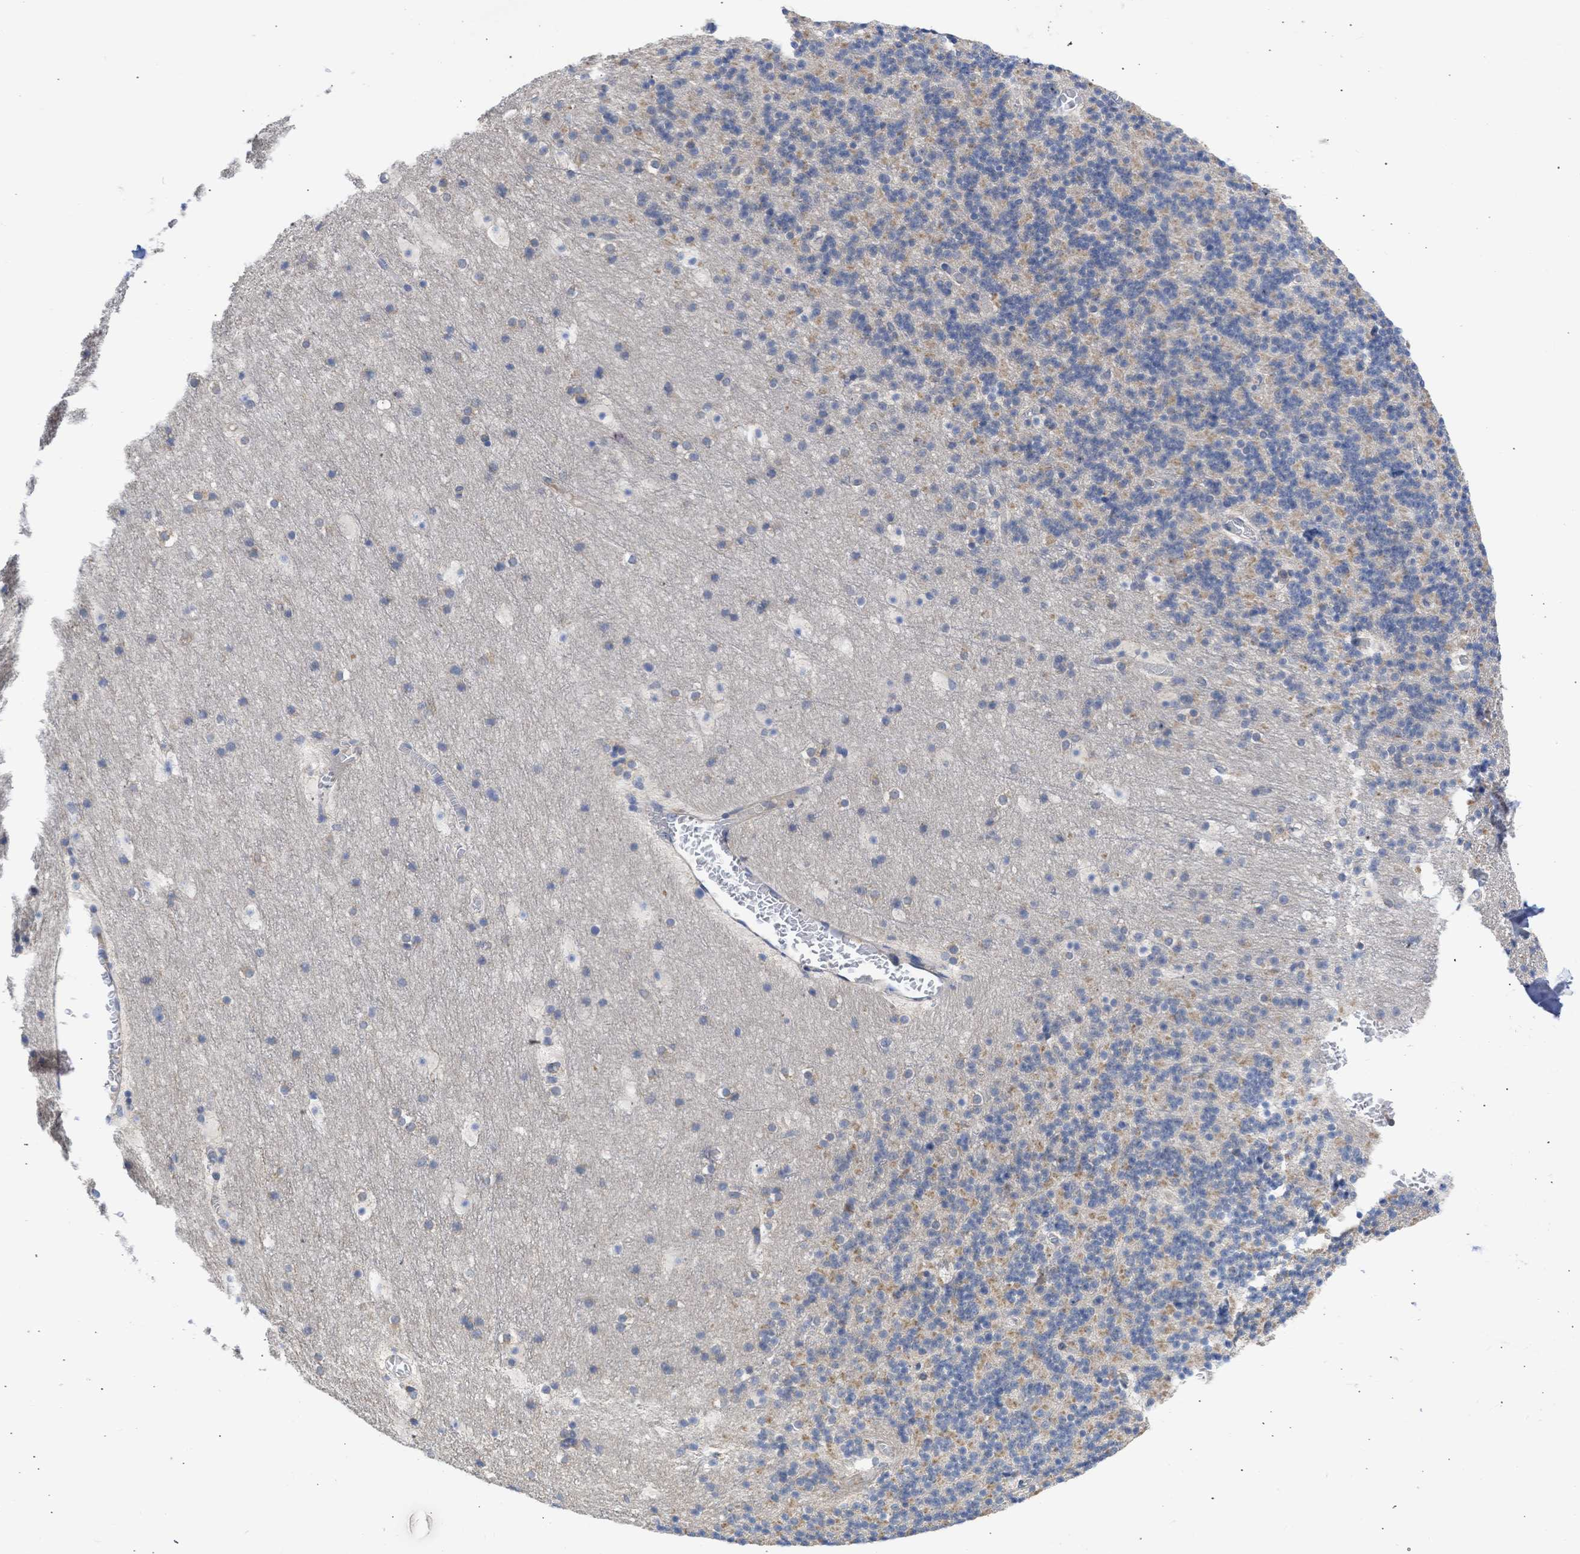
{"staining": {"intensity": "weak", "quantity": "25%-75%", "location": "cytoplasmic/membranous"}, "tissue": "cerebellum", "cell_type": "Cells in granular layer", "image_type": "normal", "snomed": [{"axis": "morphology", "description": "Normal tissue, NOS"}, {"axis": "topography", "description": "Cerebellum"}], "caption": "Immunohistochemical staining of unremarkable human cerebellum exhibits 25%-75% levels of weak cytoplasmic/membranous protein staining in approximately 25%-75% of cells in granular layer. (DAB (3,3'-diaminobenzidine) IHC, brown staining for protein, blue staining for nuclei).", "gene": "MAP2K3", "patient": {"sex": "male", "age": 45}}